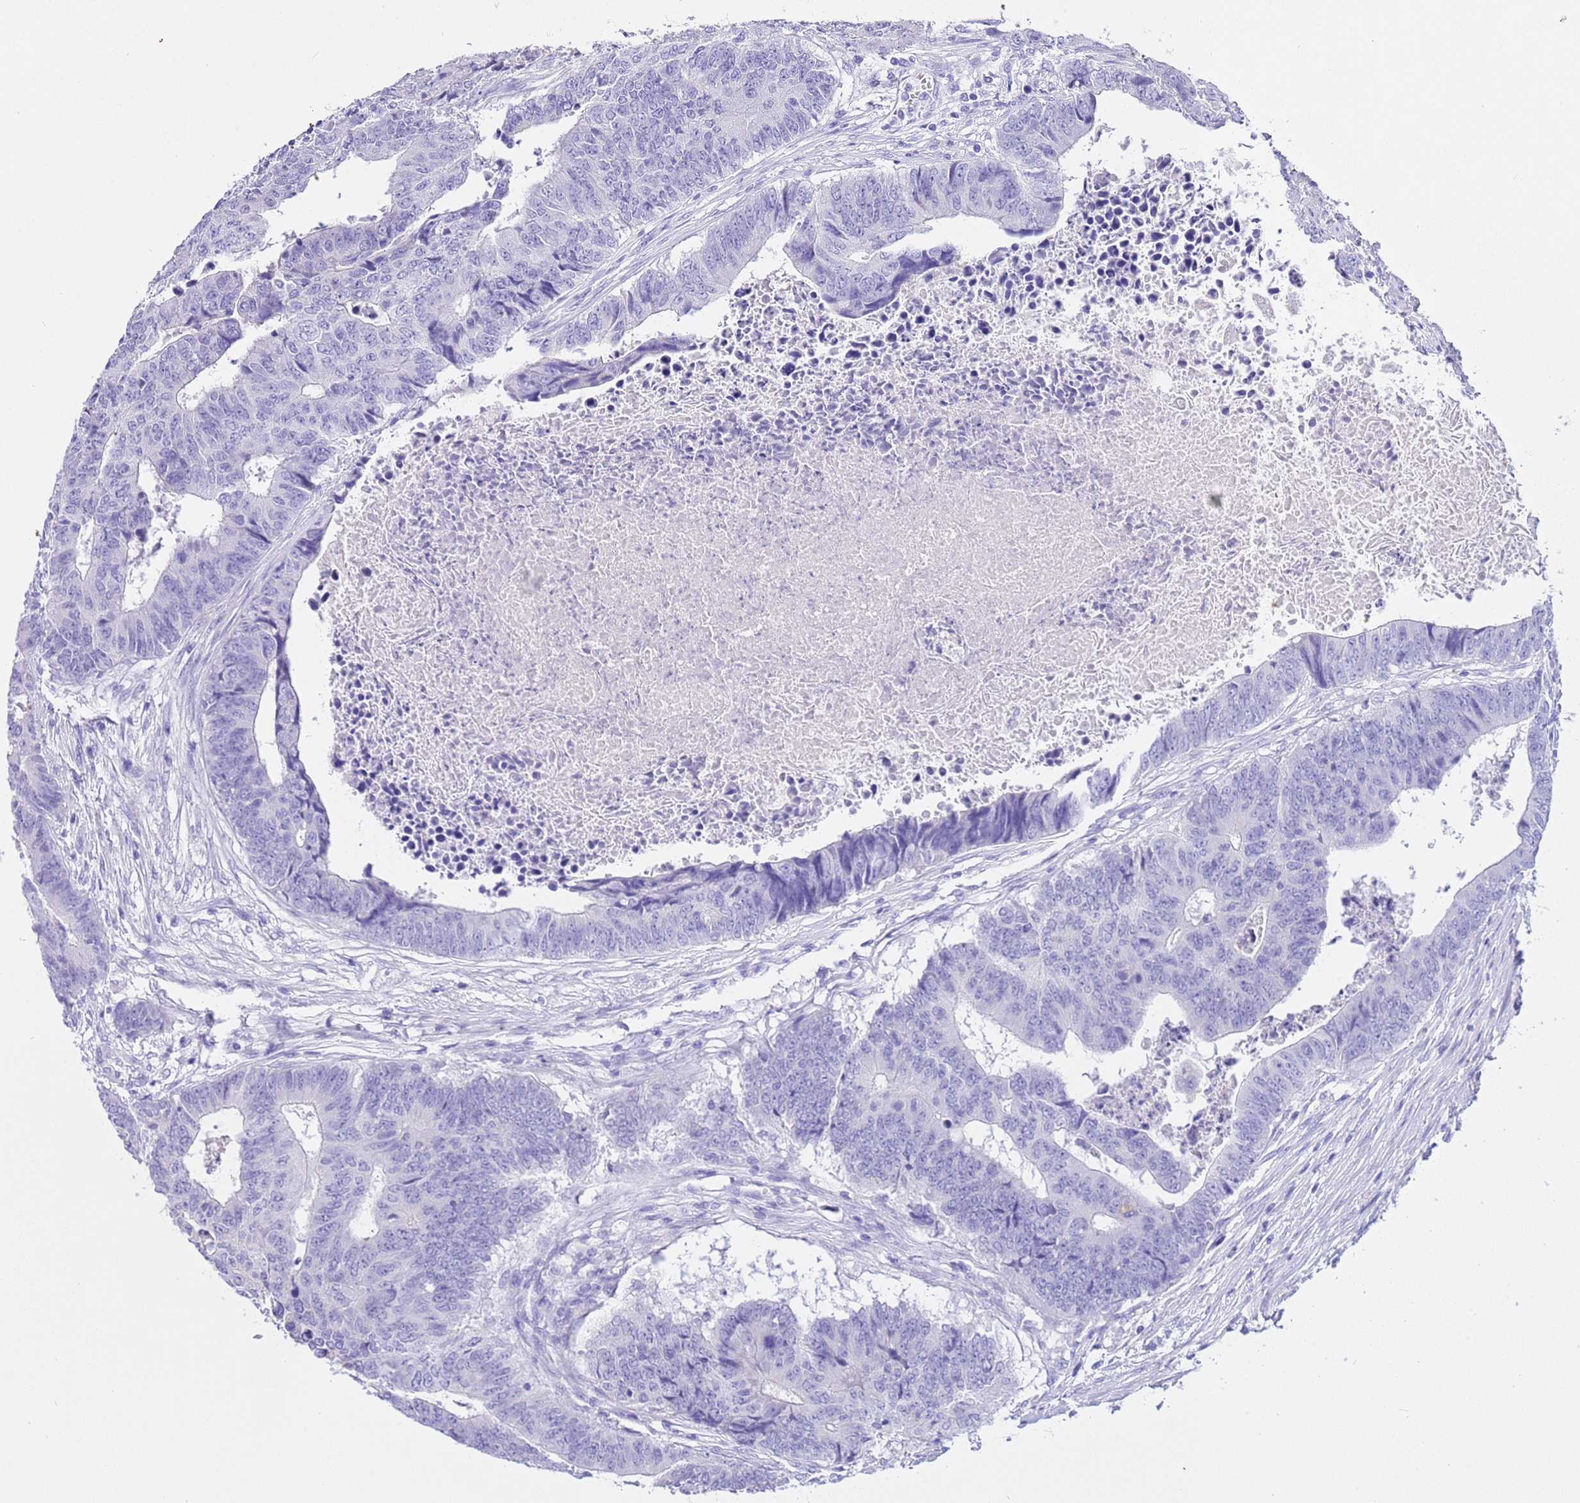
{"staining": {"intensity": "negative", "quantity": "none", "location": "none"}, "tissue": "colorectal cancer", "cell_type": "Tumor cells", "image_type": "cancer", "snomed": [{"axis": "morphology", "description": "Adenocarcinoma, NOS"}, {"axis": "topography", "description": "Rectum"}], "caption": "A photomicrograph of human adenocarcinoma (colorectal) is negative for staining in tumor cells. Brightfield microscopy of immunohistochemistry (IHC) stained with DAB (3,3'-diaminobenzidine) (brown) and hematoxylin (blue), captured at high magnification.", "gene": "CPB1", "patient": {"sex": "male", "age": 84}}